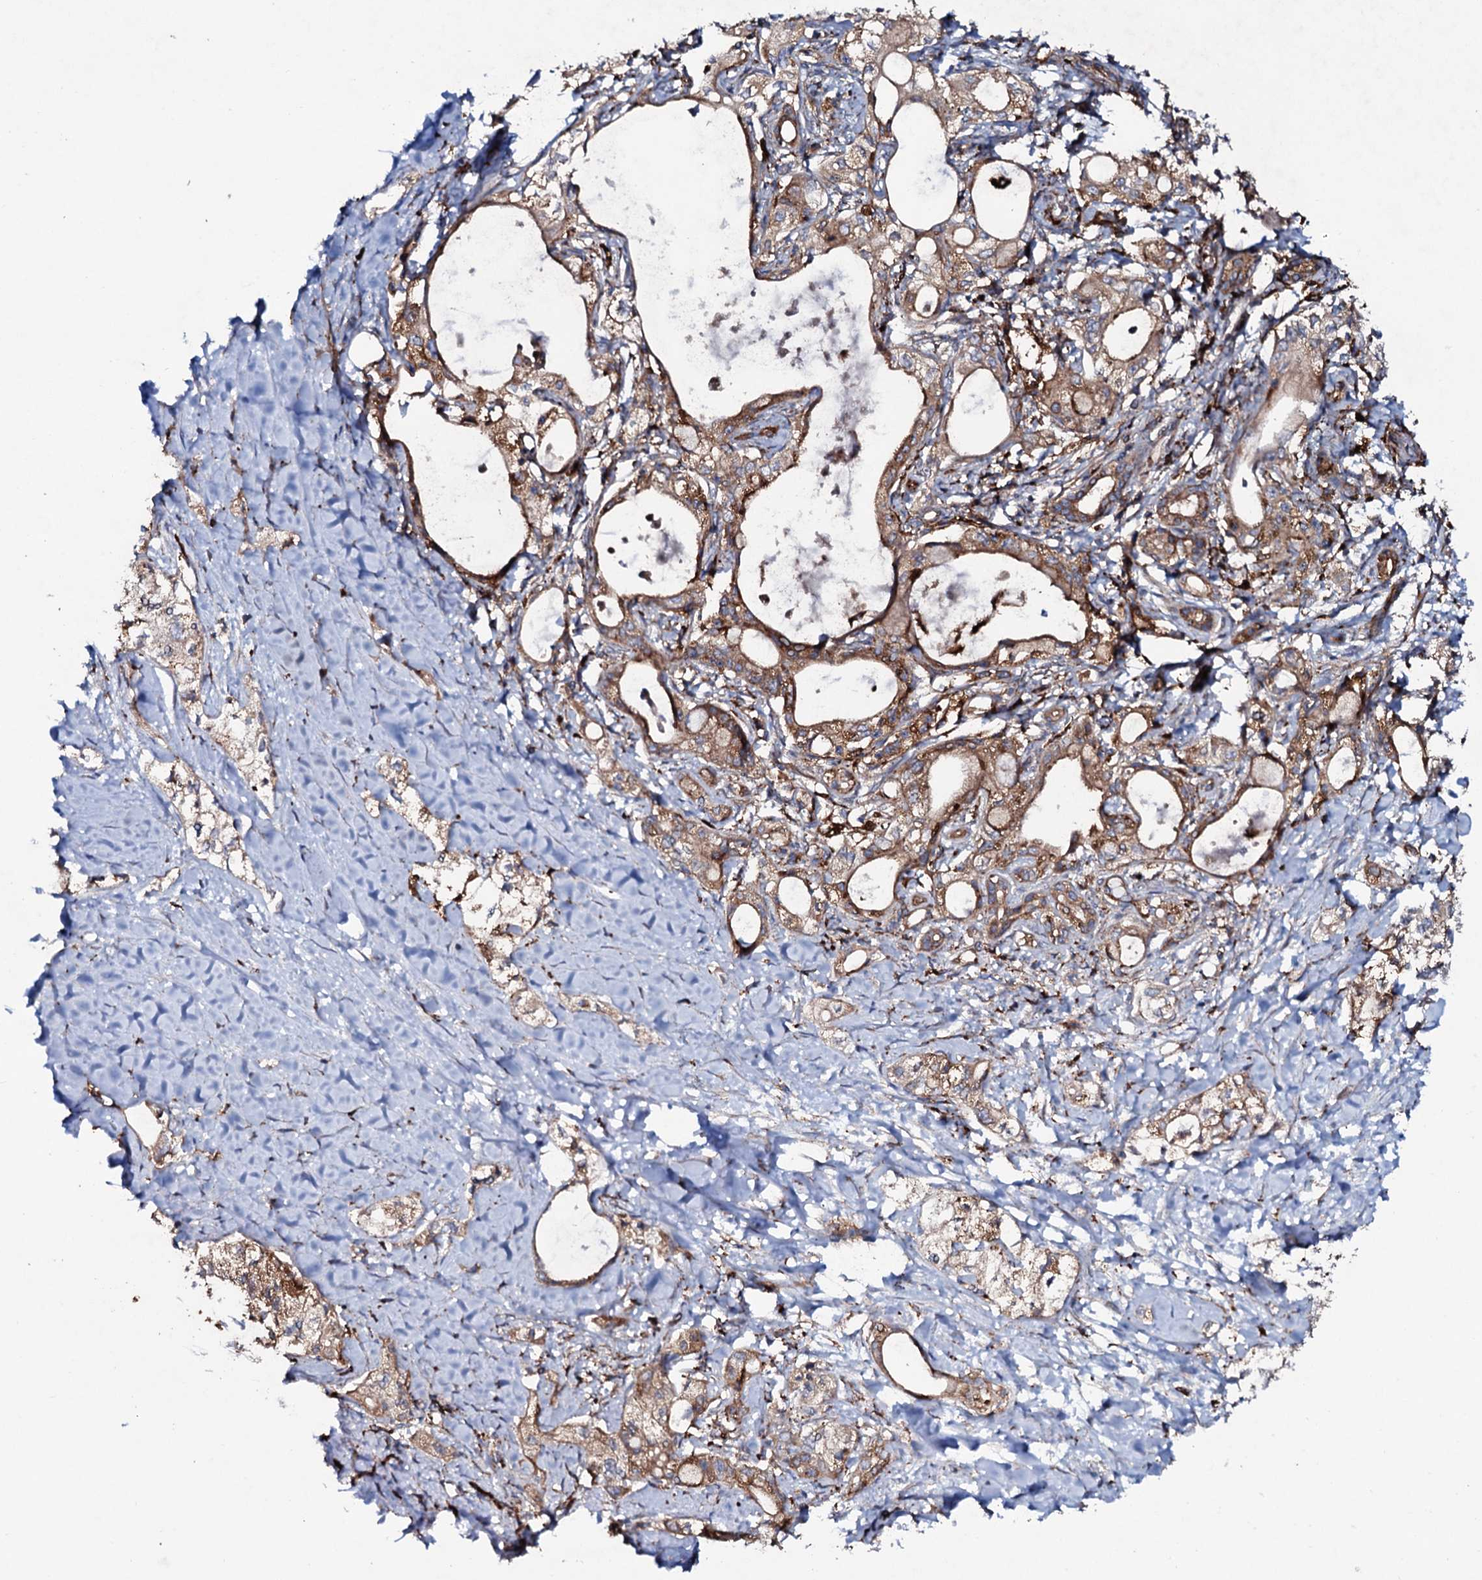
{"staining": {"intensity": "moderate", "quantity": ">75%", "location": "cytoplasmic/membranous"}, "tissue": "pancreatic cancer", "cell_type": "Tumor cells", "image_type": "cancer", "snomed": [{"axis": "morphology", "description": "Adenocarcinoma, NOS"}, {"axis": "topography", "description": "Pancreas"}], "caption": "Immunohistochemical staining of human adenocarcinoma (pancreatic) displays medium levels of moderate cytoplasmic/membranous protein expression in approximately >75% of tumor cells. The staining is performed using DAB brown chromogen to label protein expression. The nuclei are counter-stained blue using hematoxylin.", "gene": "P2RX4", "patient": {"sex": "male", "age": 70}}